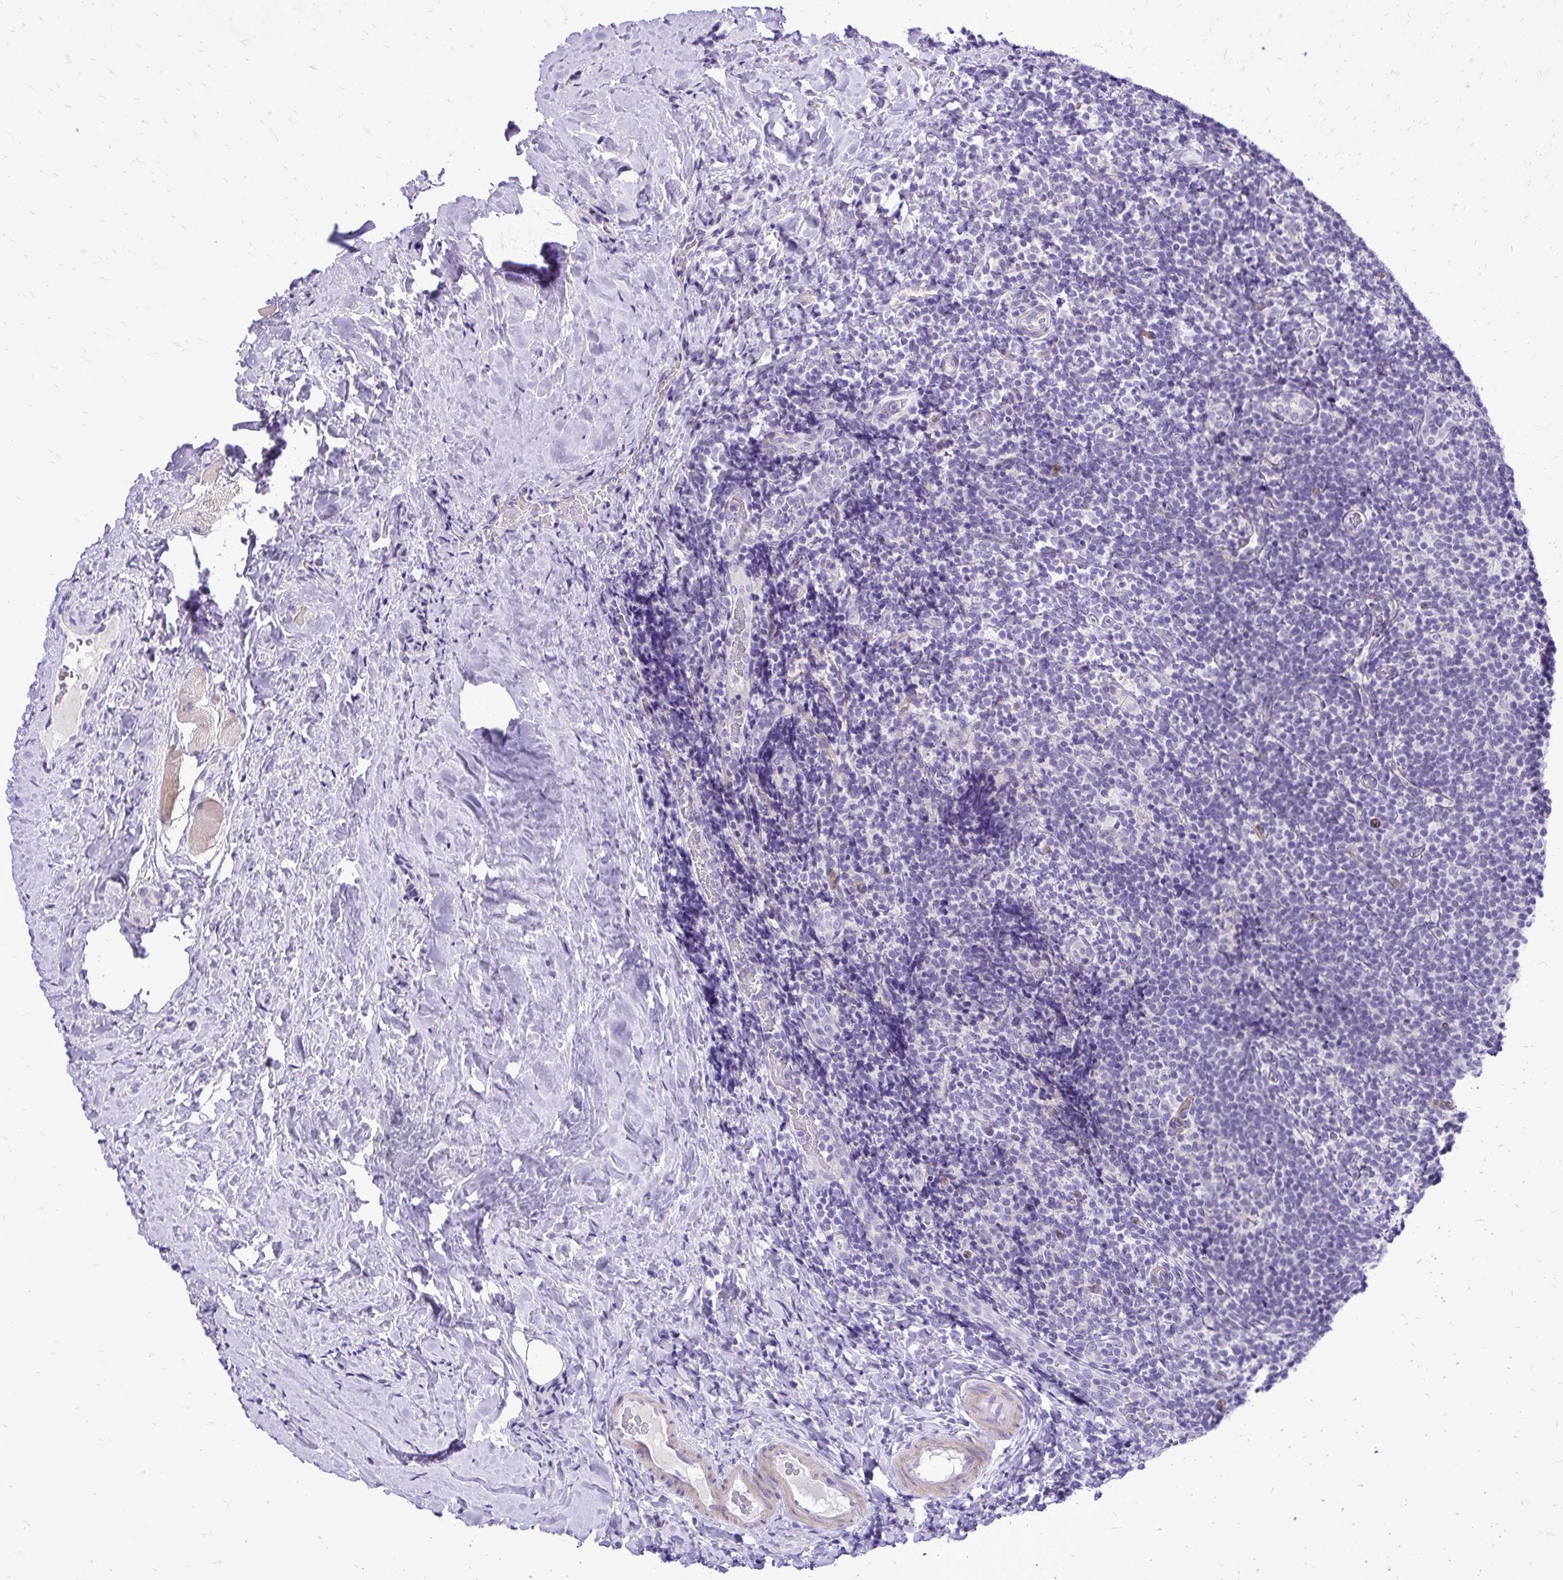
{"staining": {"intensity": "negative", "quantity": "none", "location": "none"}, "tissue": "tonsil", "cell_type": "Germinal center cells", "image_type": "normal", "snomed": [{"axis": "morphology", "description": "Normal tissue, NOS"}, {"axis": "topography", "description": "Tonsil"}], "caption": "High magnification brightfield microscopy of unremarkable tonsil stained with DAB (brown) and counterstained with hematoxylin (blue): germinal center cells show no significant positivity. Nuclei are stained in blue.", "gene": "PELI3", "patient": {"sex": "male", "age": 17}}